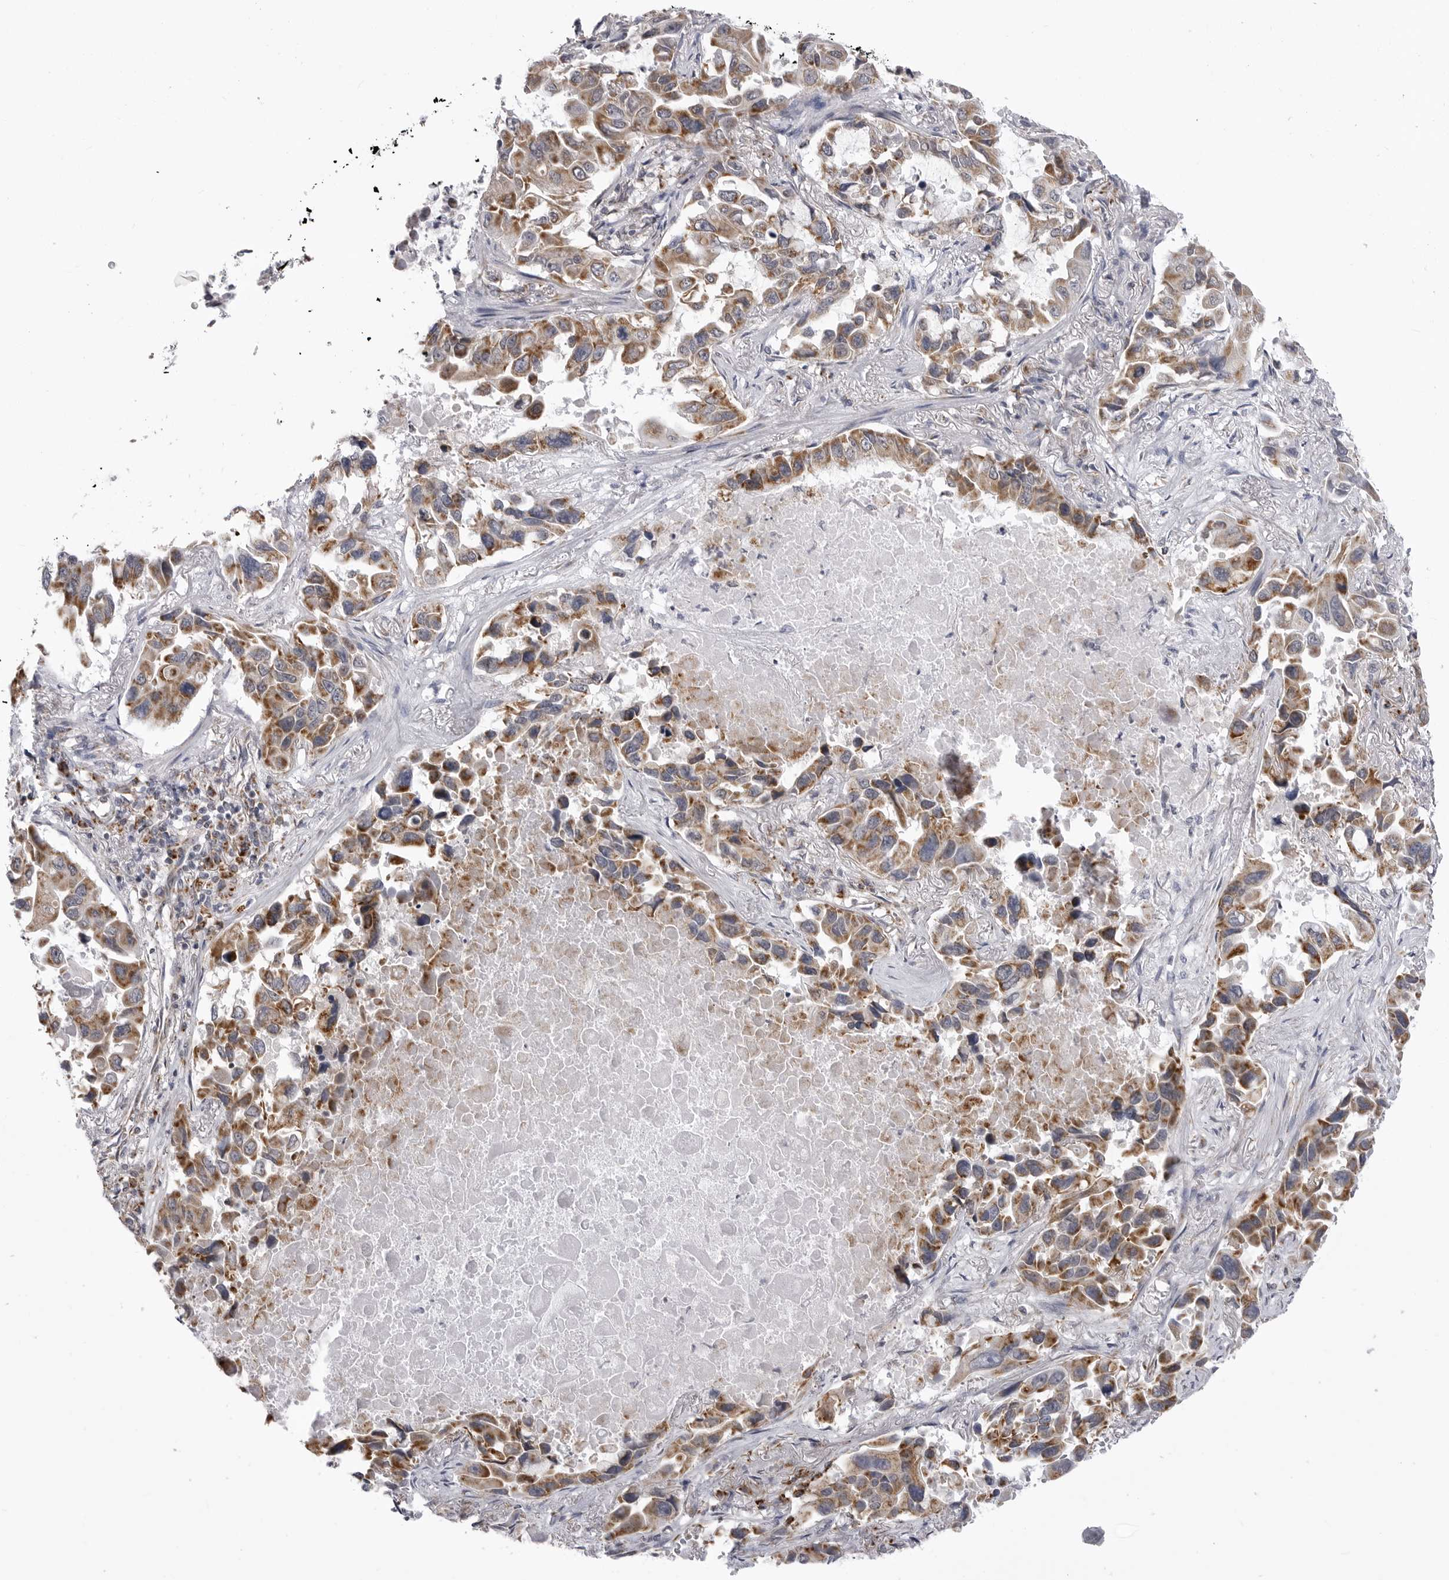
{"staining": {"intensity": "moderate", "quantity": ">75%", "location": "cytoplasmic/membranous"}, "tissue": "lung cancer", "cell_type": "Tumor cells", "image_type": "cancer", "snomed": [{"axis": "morphology", "description": "Adenocarcinoma, NOS"}, {"axis": "topography", "description": "Lung"}], "caption": "Immunohistochemistry (IHC) of human lung cancer shows medium levels of moderate cytoplasmic/membranous positivity in about >75% of tumor cells. Nuclei are stained in blue.", "gene": "FH", "patient": {"sex": "male", "age": 64}}